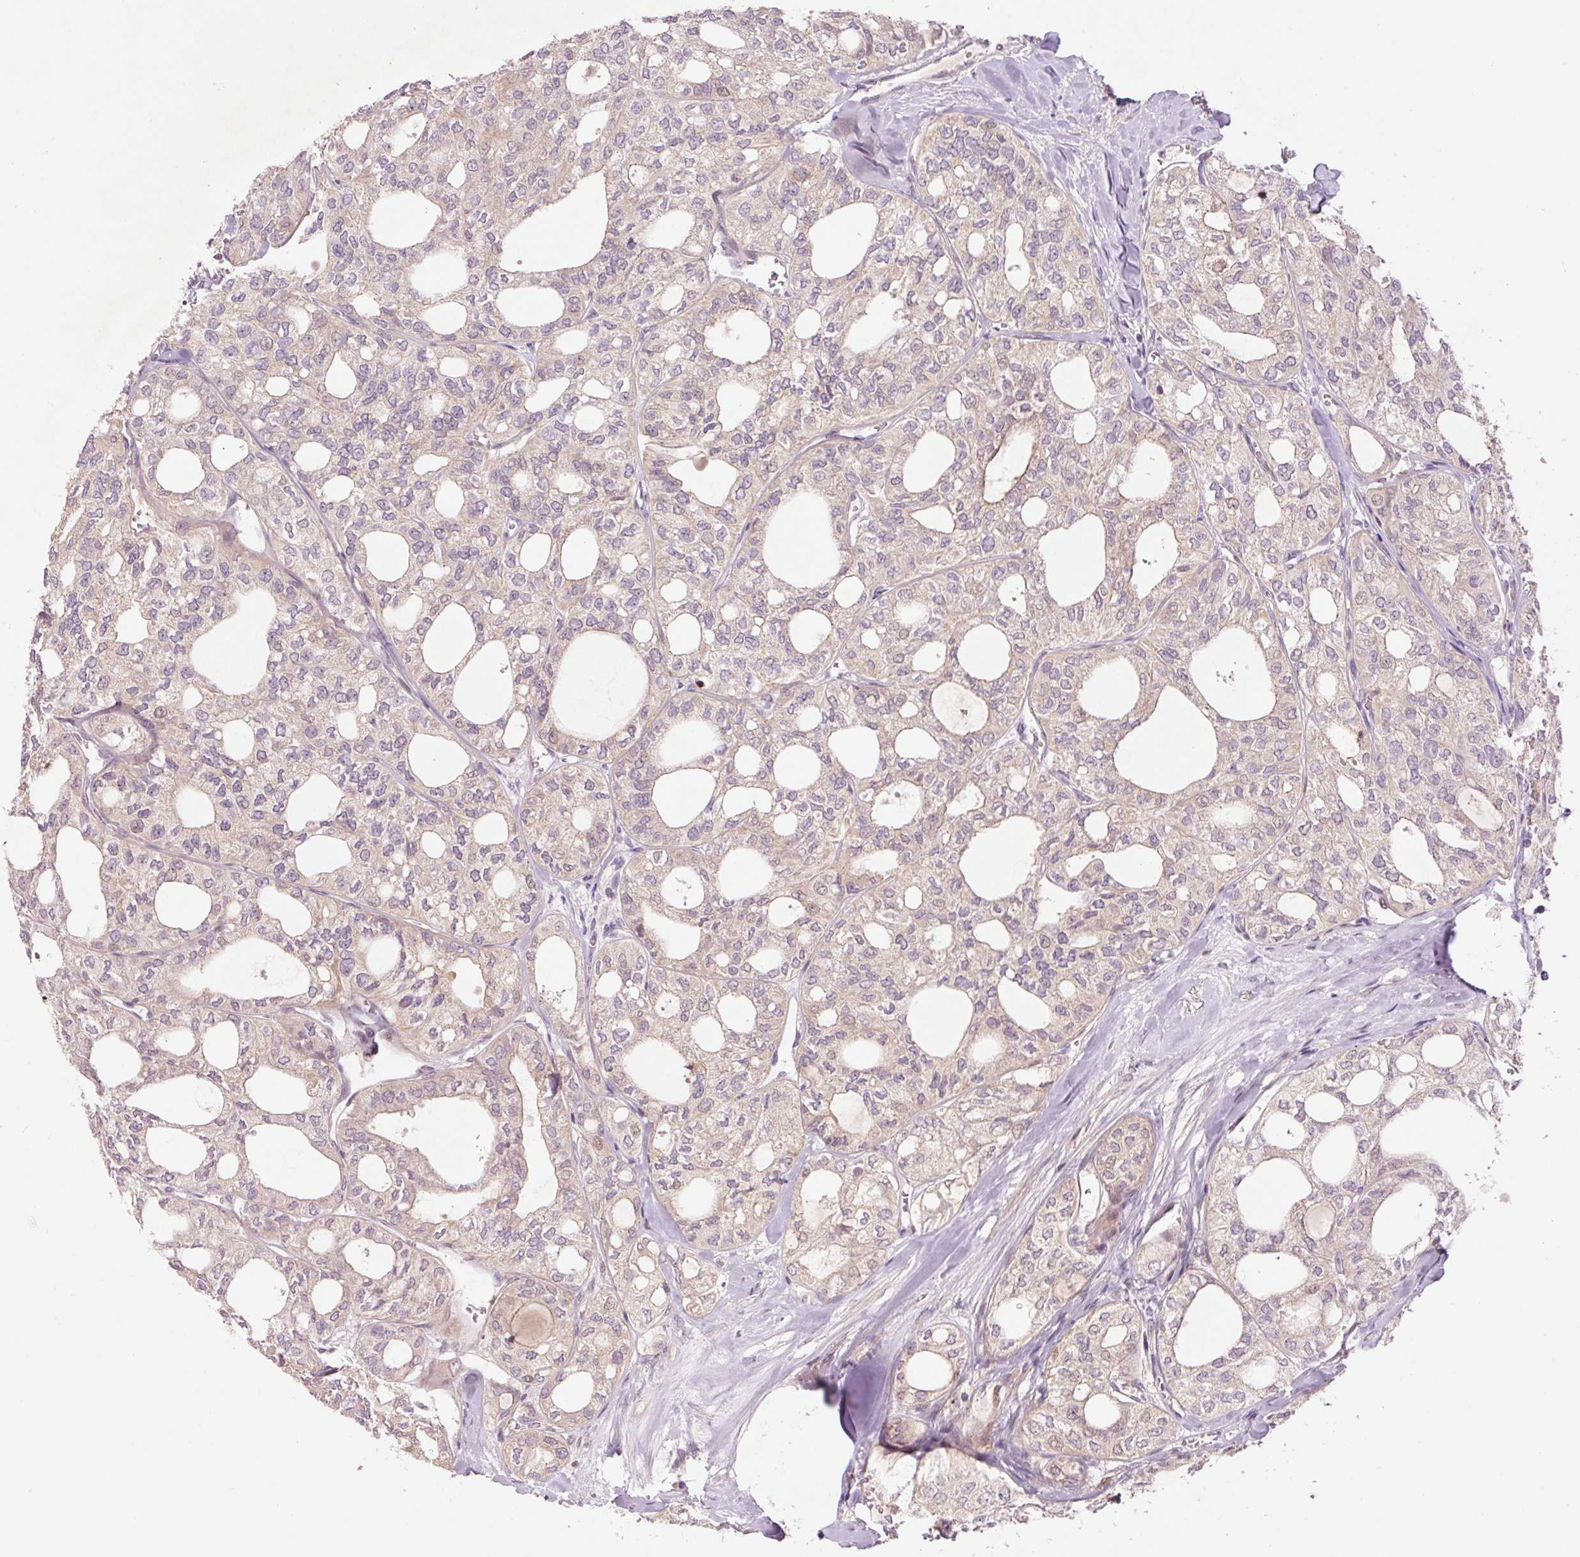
{"staining": {"intensity": "negative", "quantity": "none", "location": "none"}, "tissue": "thyroid cancer", "cell_type": "Tumor cells", "image_type": "cancer", "snomed": [{"axis": "morphology", "description": "Follicular adenoma carcinoma, NOS"}, {"axis": "topography", "description": "Thyroid gland"}], "caption": "The IHC image has no significant positivity in tumor cells of thyroid cancer tissue.", "gene": "SLC29A3", "patient": {"sex": "male", "age": 75}}